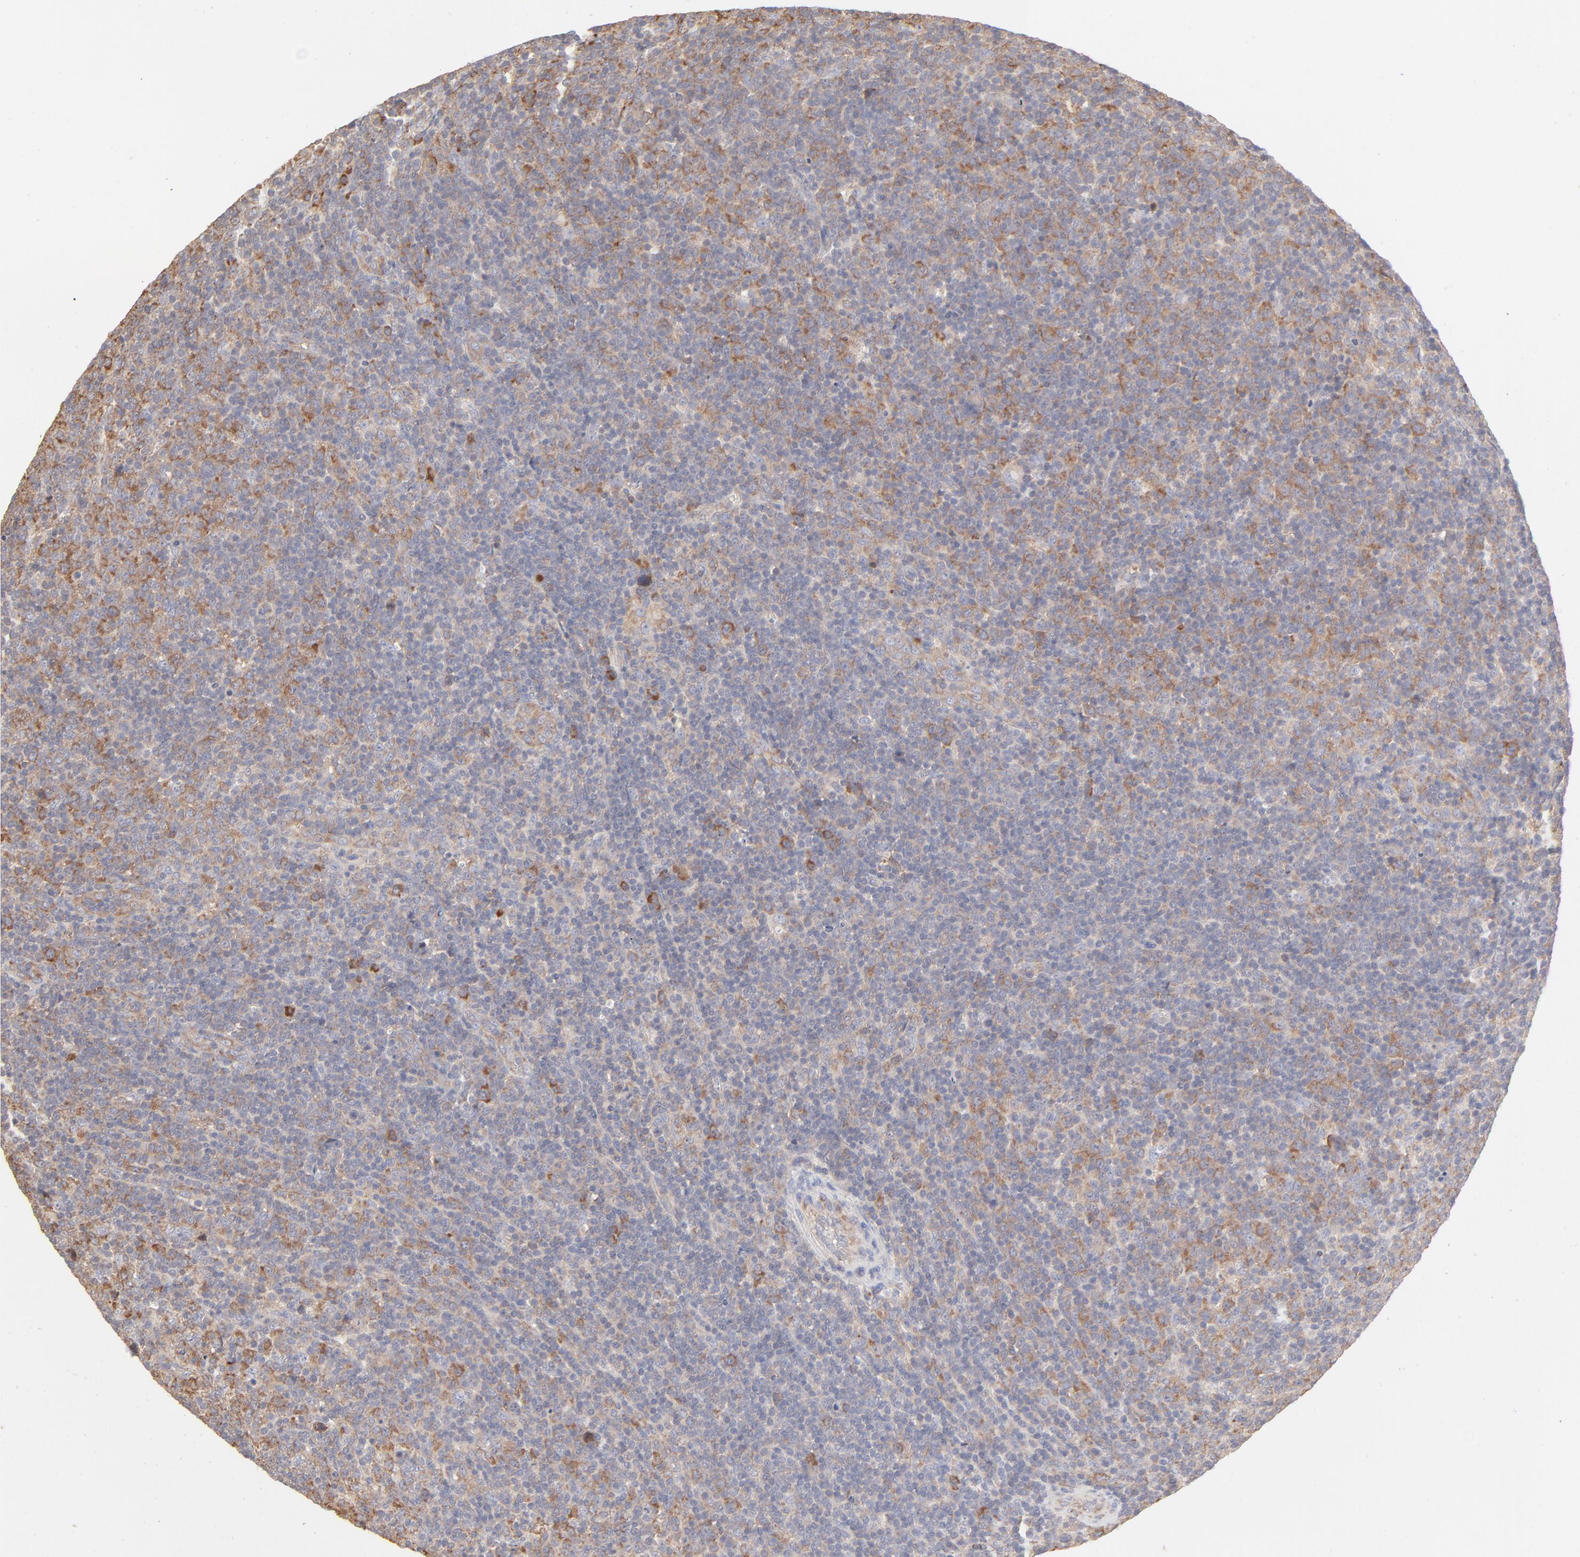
{"staining": {"intensity": "moderate", "quantity": "25%-75%", "location": "cytoplasmic/membranous"}, "tissue": "lymphoma", "cell_type": "Tumor cells", "image_type": "cancer", "snomed": [{"axis": "morphology", "description": "Malignant lymphoma, non-Hodgkin's type, Low grade"}, {"axis": "topography", "description": "Lymph node"}], "caption": "Protein analysis of low-grade malignant lymphoma, non-Hodgkin's type tissue exhibits moderate cytoplasmic/membranous expression in about 25%-75% of tumor cells.", "gene": "RPS21", "patient": {"sex": "male", "age": 70}}